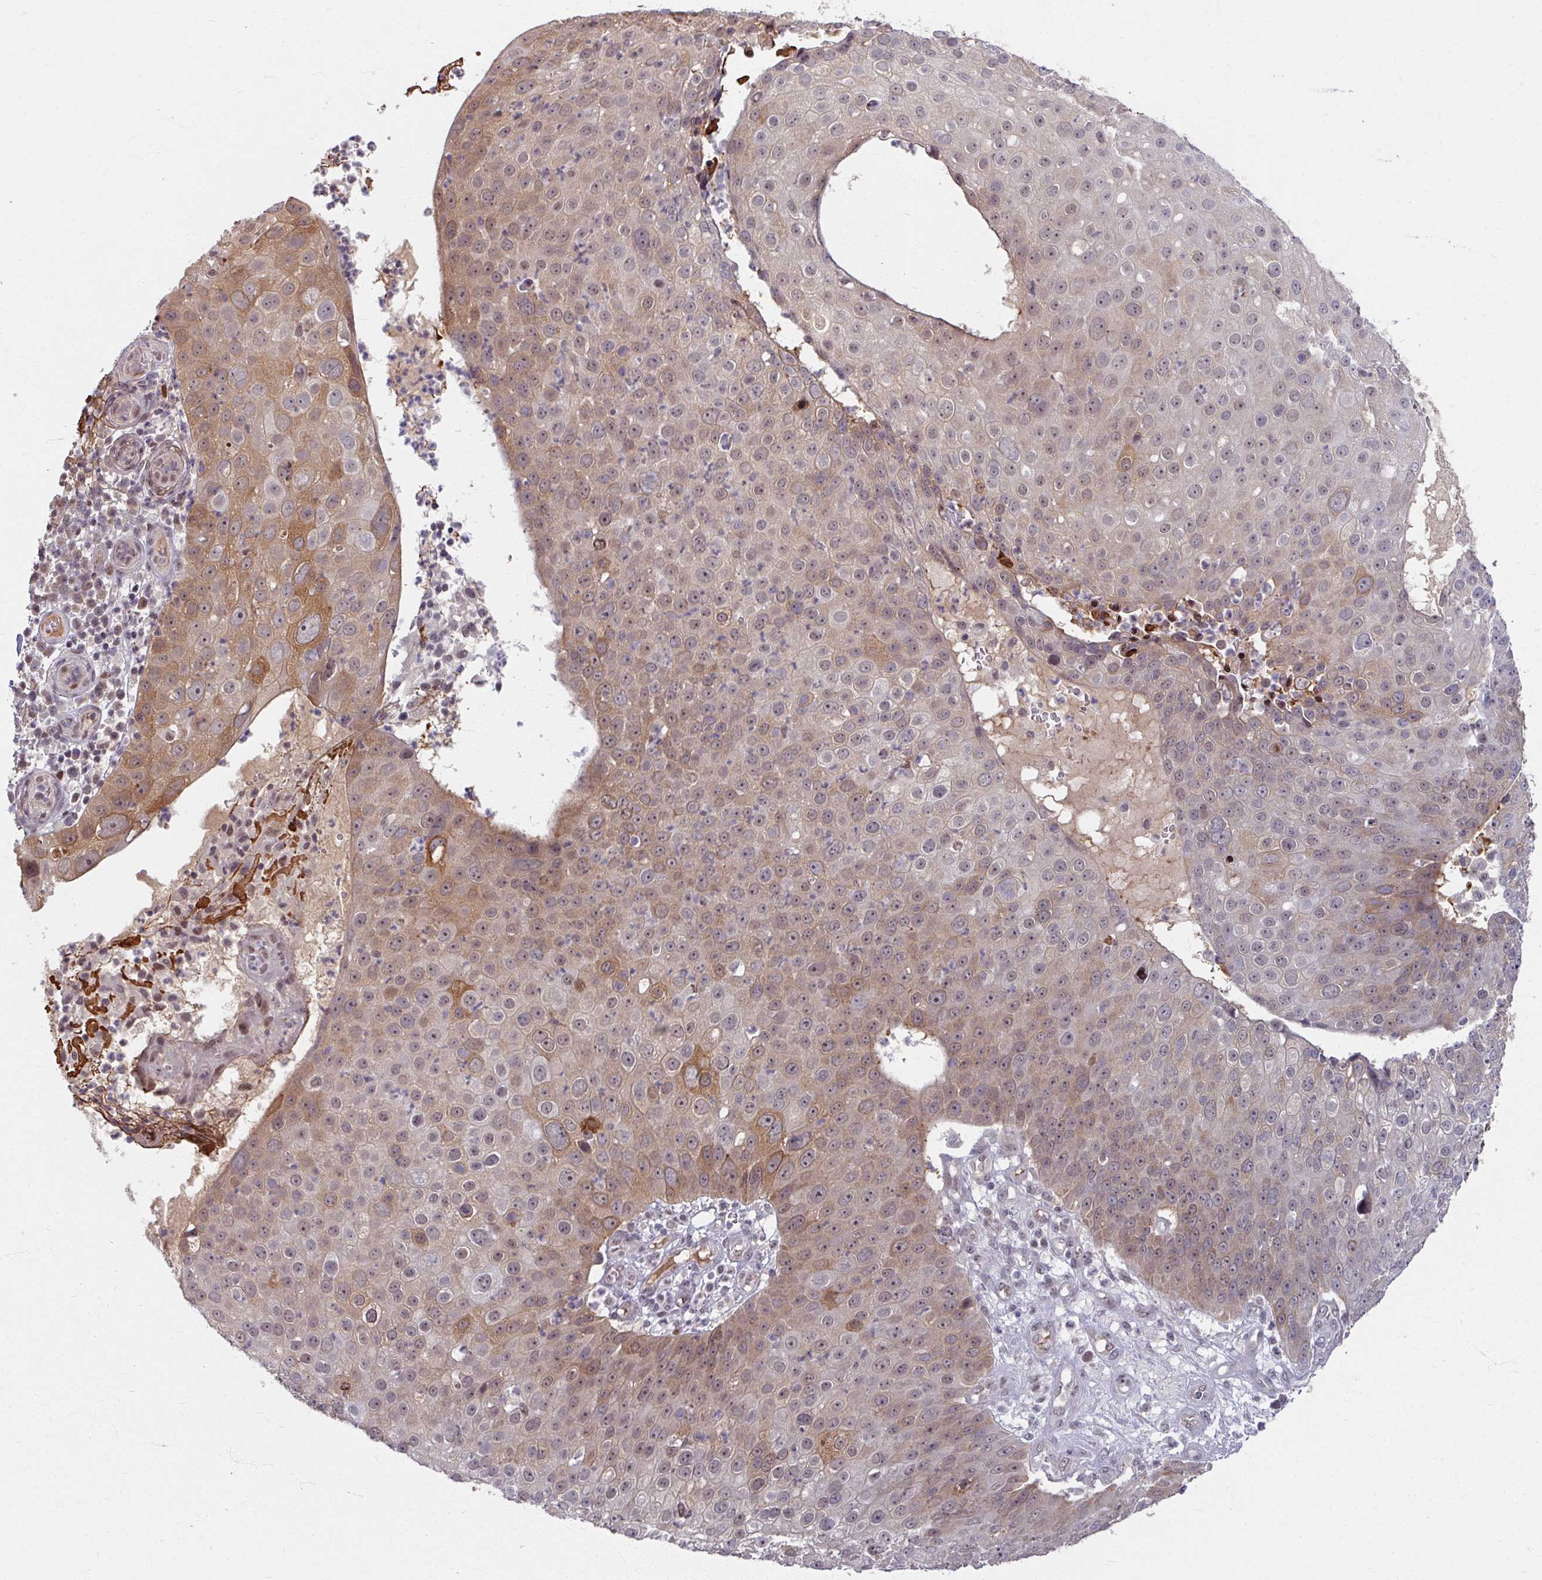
{"staining": {"intensity": "moderate", "quantity": "25%-75%", "location": "cytoplasmic/membranous"}, "tissue": "skin cancer", "cell_type": "Tumor cells", "image_type": "cancer", "snomed": [{"axis": "morphology", "description": "Squamous cell carcinoma, NOS"}, {"axis": "topography", "description": "Skin"}], "caption": "Protein expression analysis of human squamous cell carcinoma (skin) reveals moderate cytoplasmic/membranous staining in about 25%-75% of tumor cells.", "gene": "KLC3", "patient": {"sex": "male", "age": 71}}